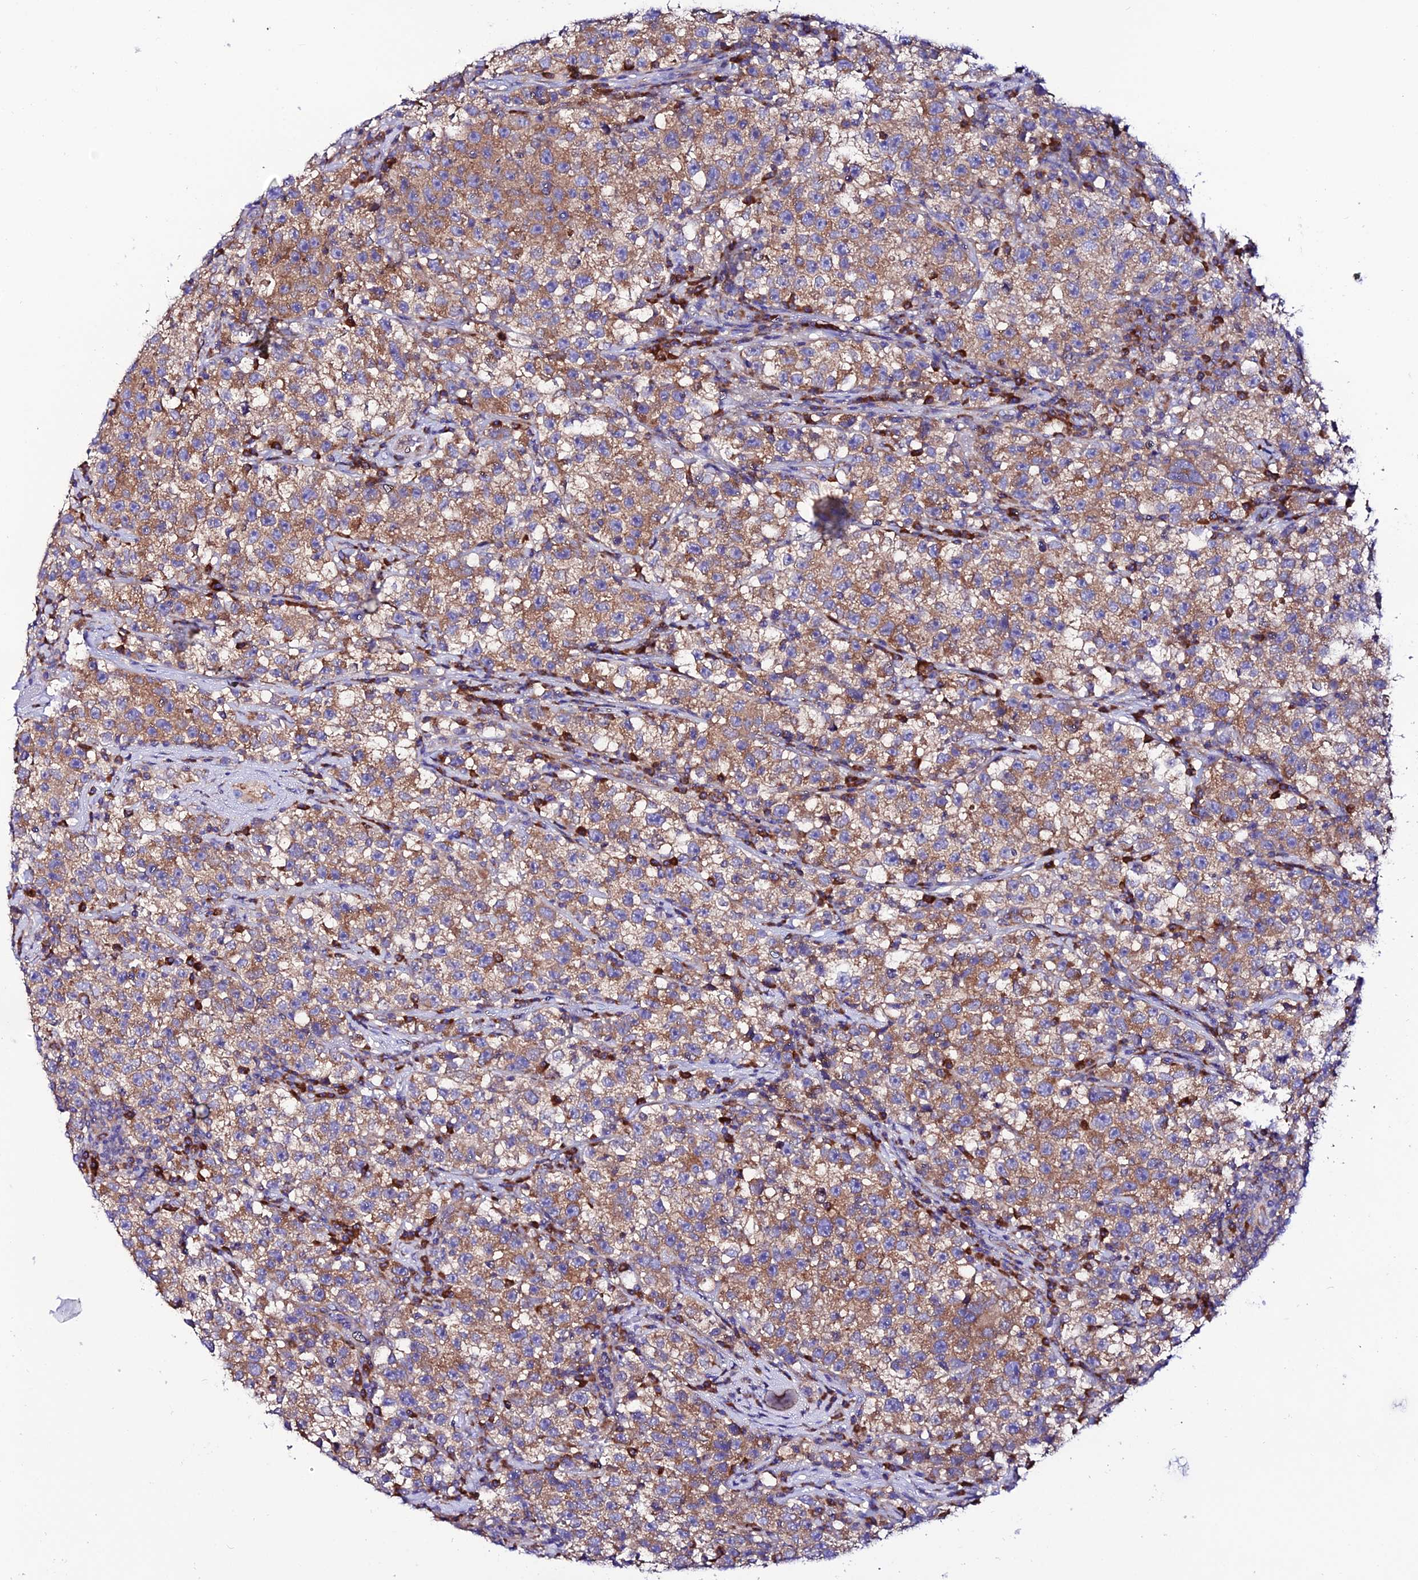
{"staining": {"intensity": "moderate", "quantity": ">75%", "location": "cytoplasmic/membranous"}, "tissue": "testis cancer", "cell_type": "Tumor cells", "image_type": "cancer", "snomed": [{"axis": "morphology", "description": "Seminoma, NOS"}, {"axis": "topography", "description": "Testis"}], "caption": "Moderate cytoplasmic/membranous protein expression is appreciated in approximately >75% of tumor cells in testis cancer (seminoma). The protein of interest is shown in brown color, while the nuclei are stained blue.", "gene": "EEF1G", "patient": {"sex": "male", "age": 22}}